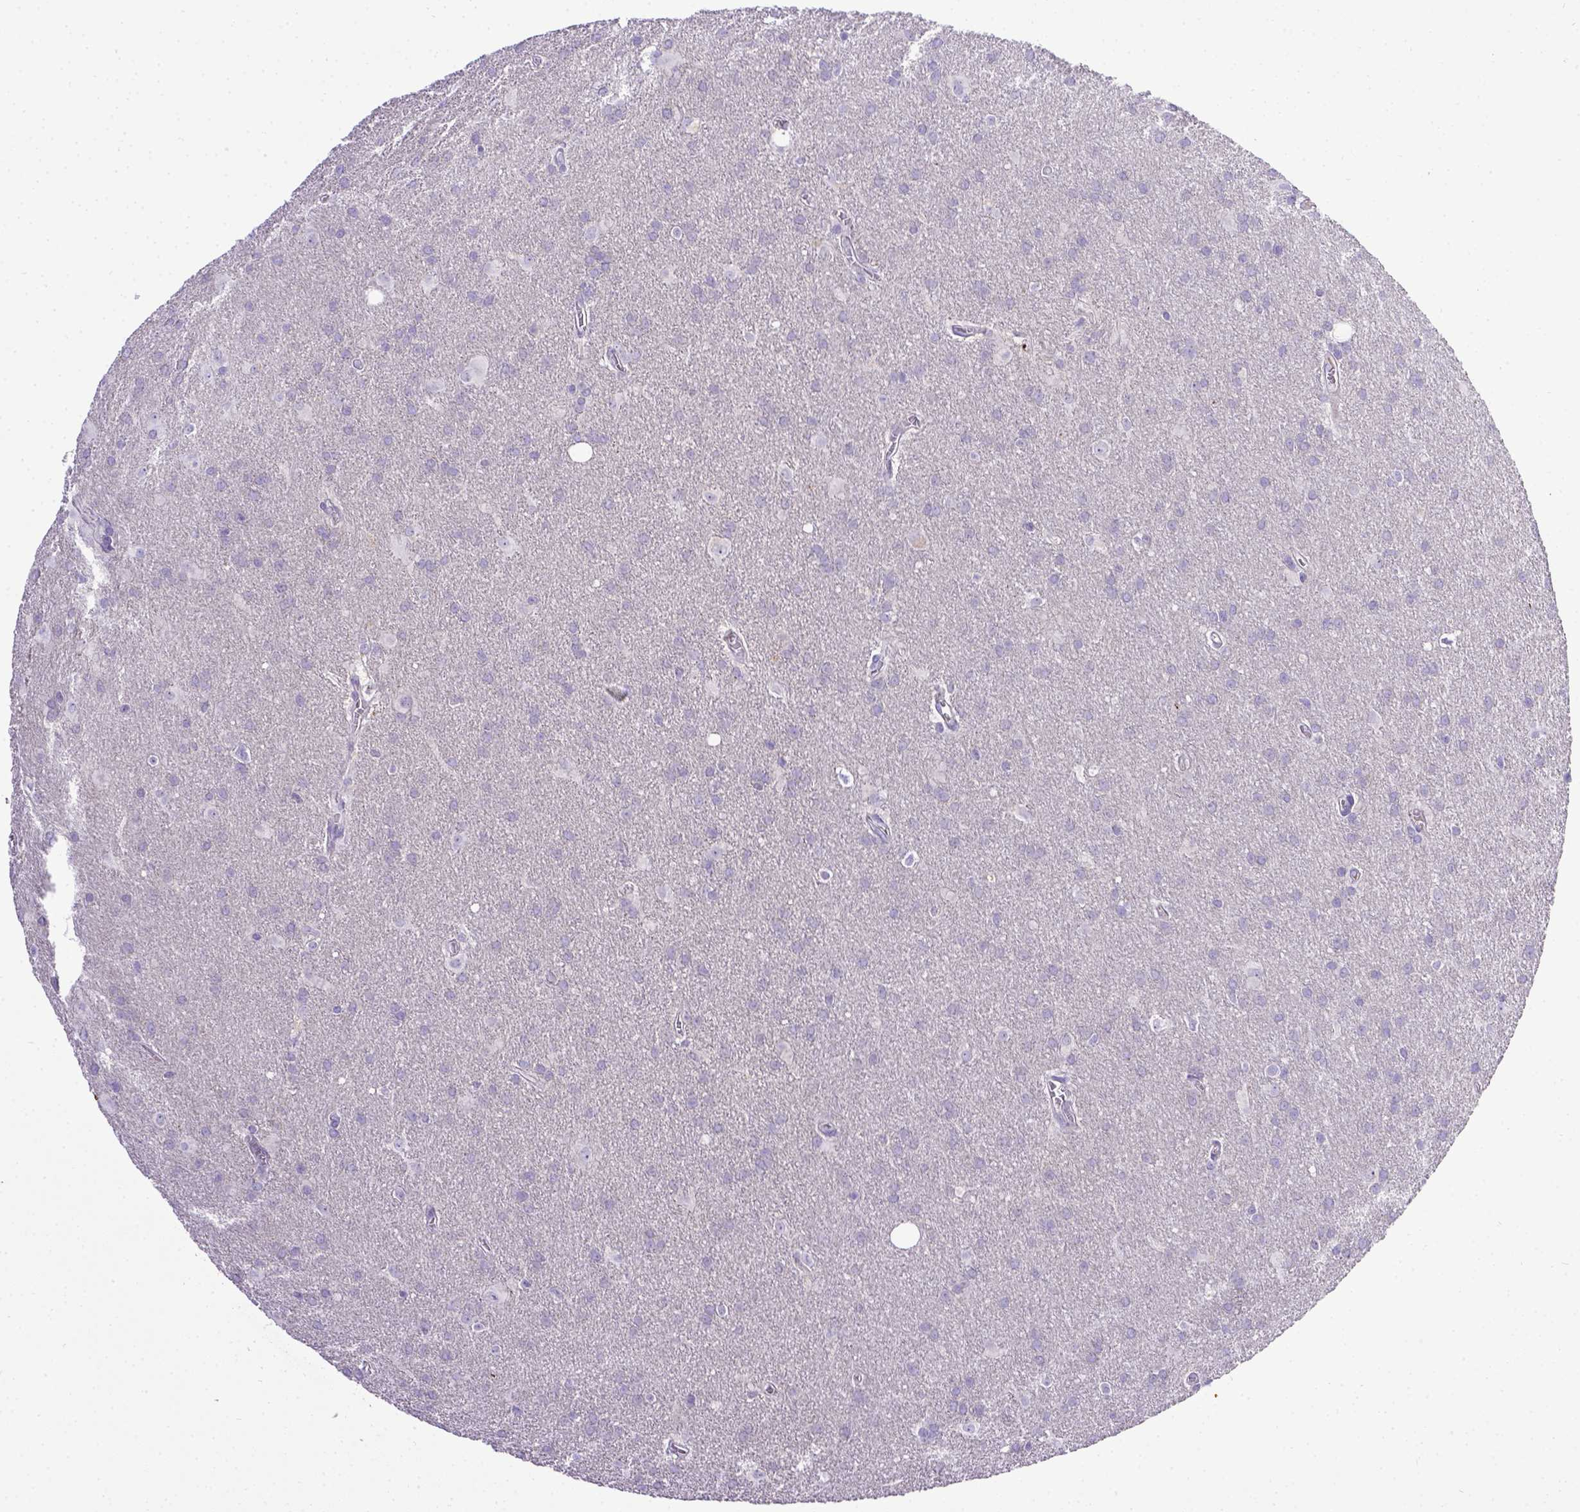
{"staining": {"intensity": "negative", "quantity": "none", "location": "none"}, "tissue": "glioma", "cell_type": "Tumor cells", "image_type": "cancer", "snomed": [{"axis": "morphology", "description": "Glioma, malignant, Low grade"}, {"axis": "topography", "description": "Brain"}], "caption": "Histopathology image shows no protein staining in tumor cells of glioma tissue.", "gene": "BTN1A1", "patient": {"sex": "male", "age": 58}}